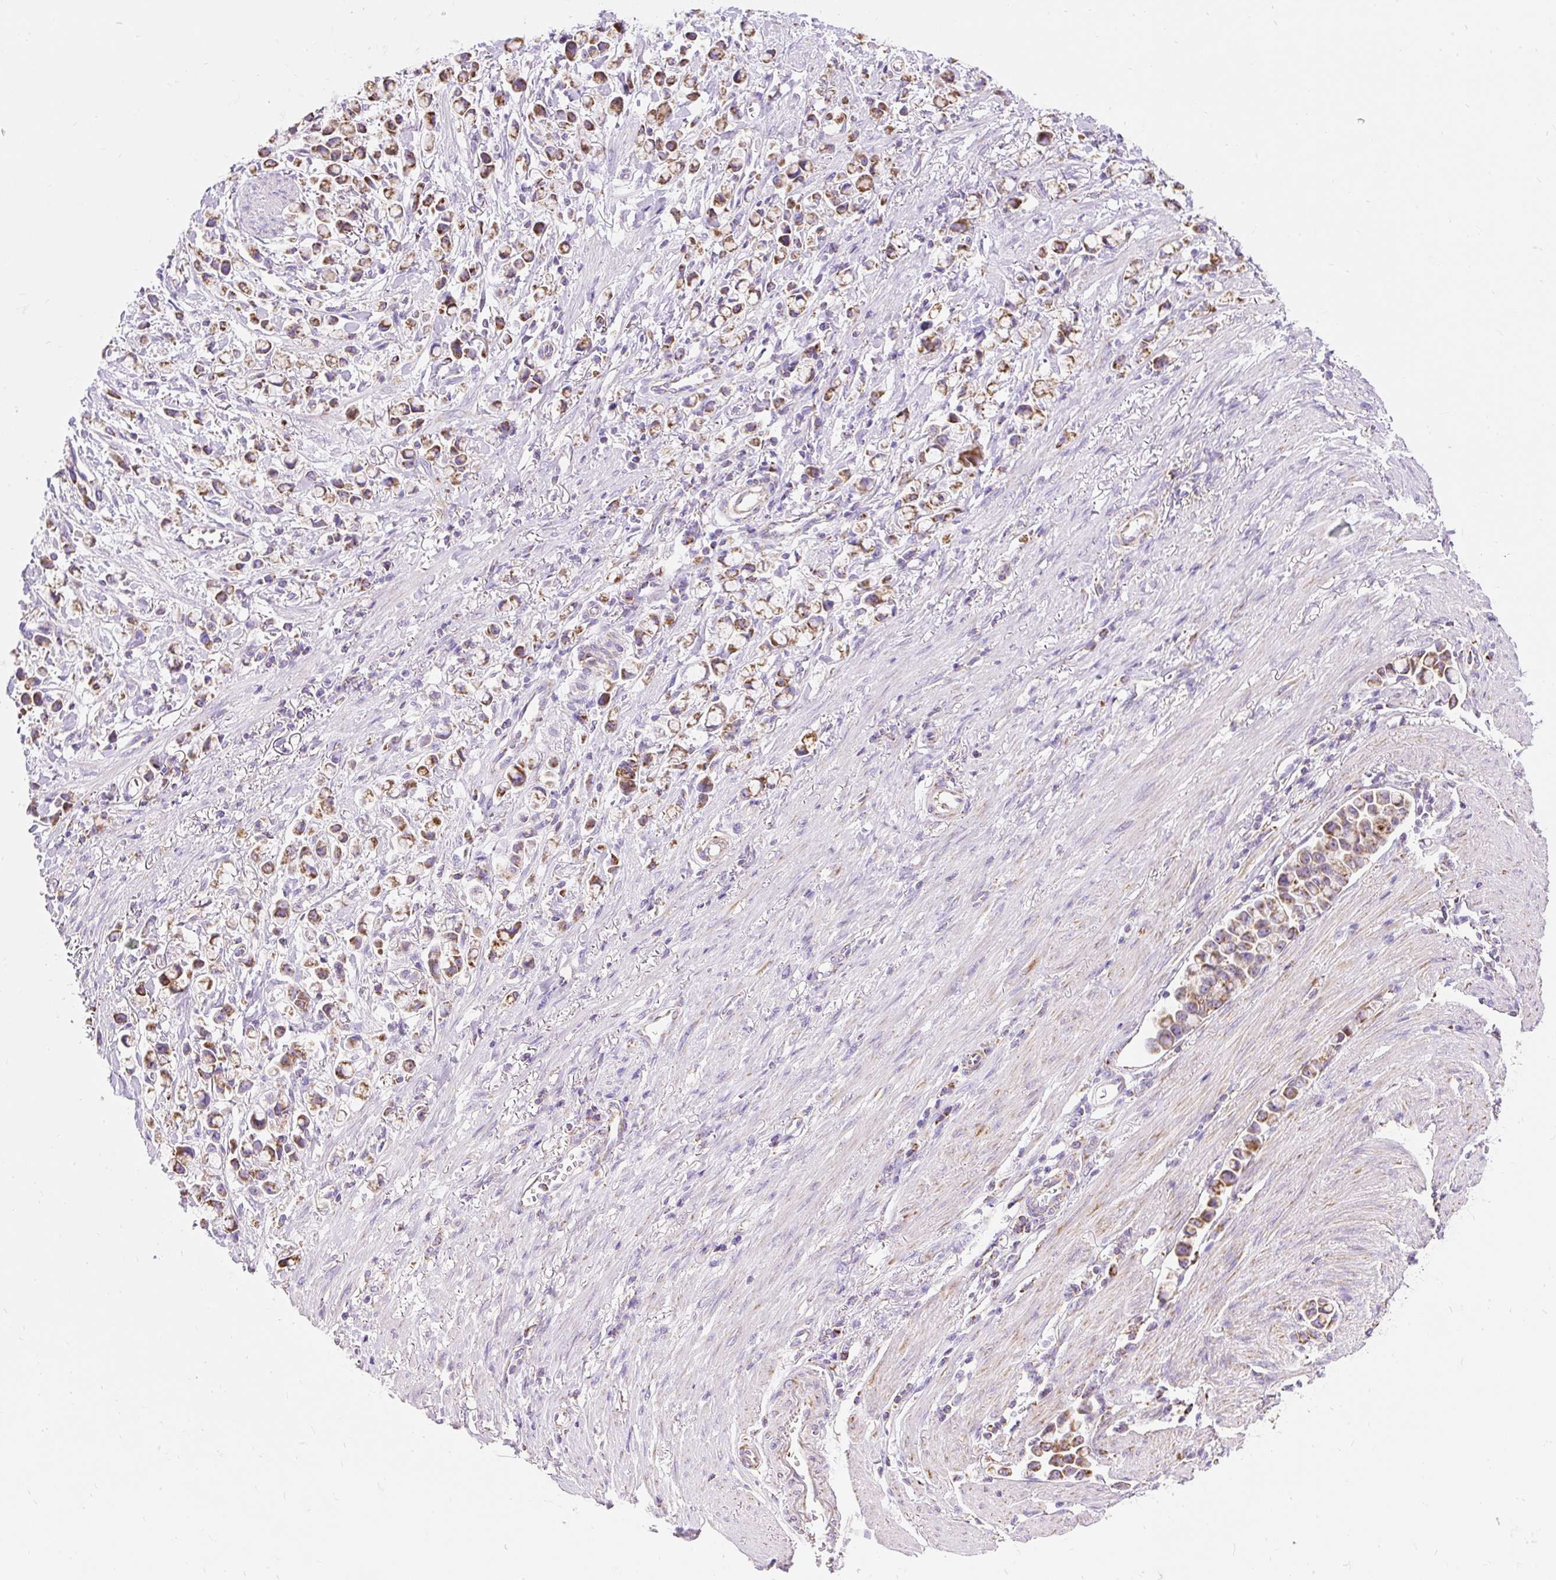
{"staining": {"intensity": "moderate", "quantity": ">75%", "location": "cytoplasmic/membranous"}, "tissue": "stomach cancer", "cell_type": "Tumor cells", "image_type": "cancer", "snomed": [{"axis": "morphology", "description": "Adenocarcinoma, NOS"}, {"axis": "topography", "description": "Stomach"}], "caption": "An immunohistochemistry (IHC) histopathology image of neoplastic tissue is shown. Protein staining in brown highlights moderate cytoplasmic/membranous positivity in stomach adenocarcinoma within tumor cells.", "gene": "DAAM2", "patient": {"sex": "female", "age": 81}}